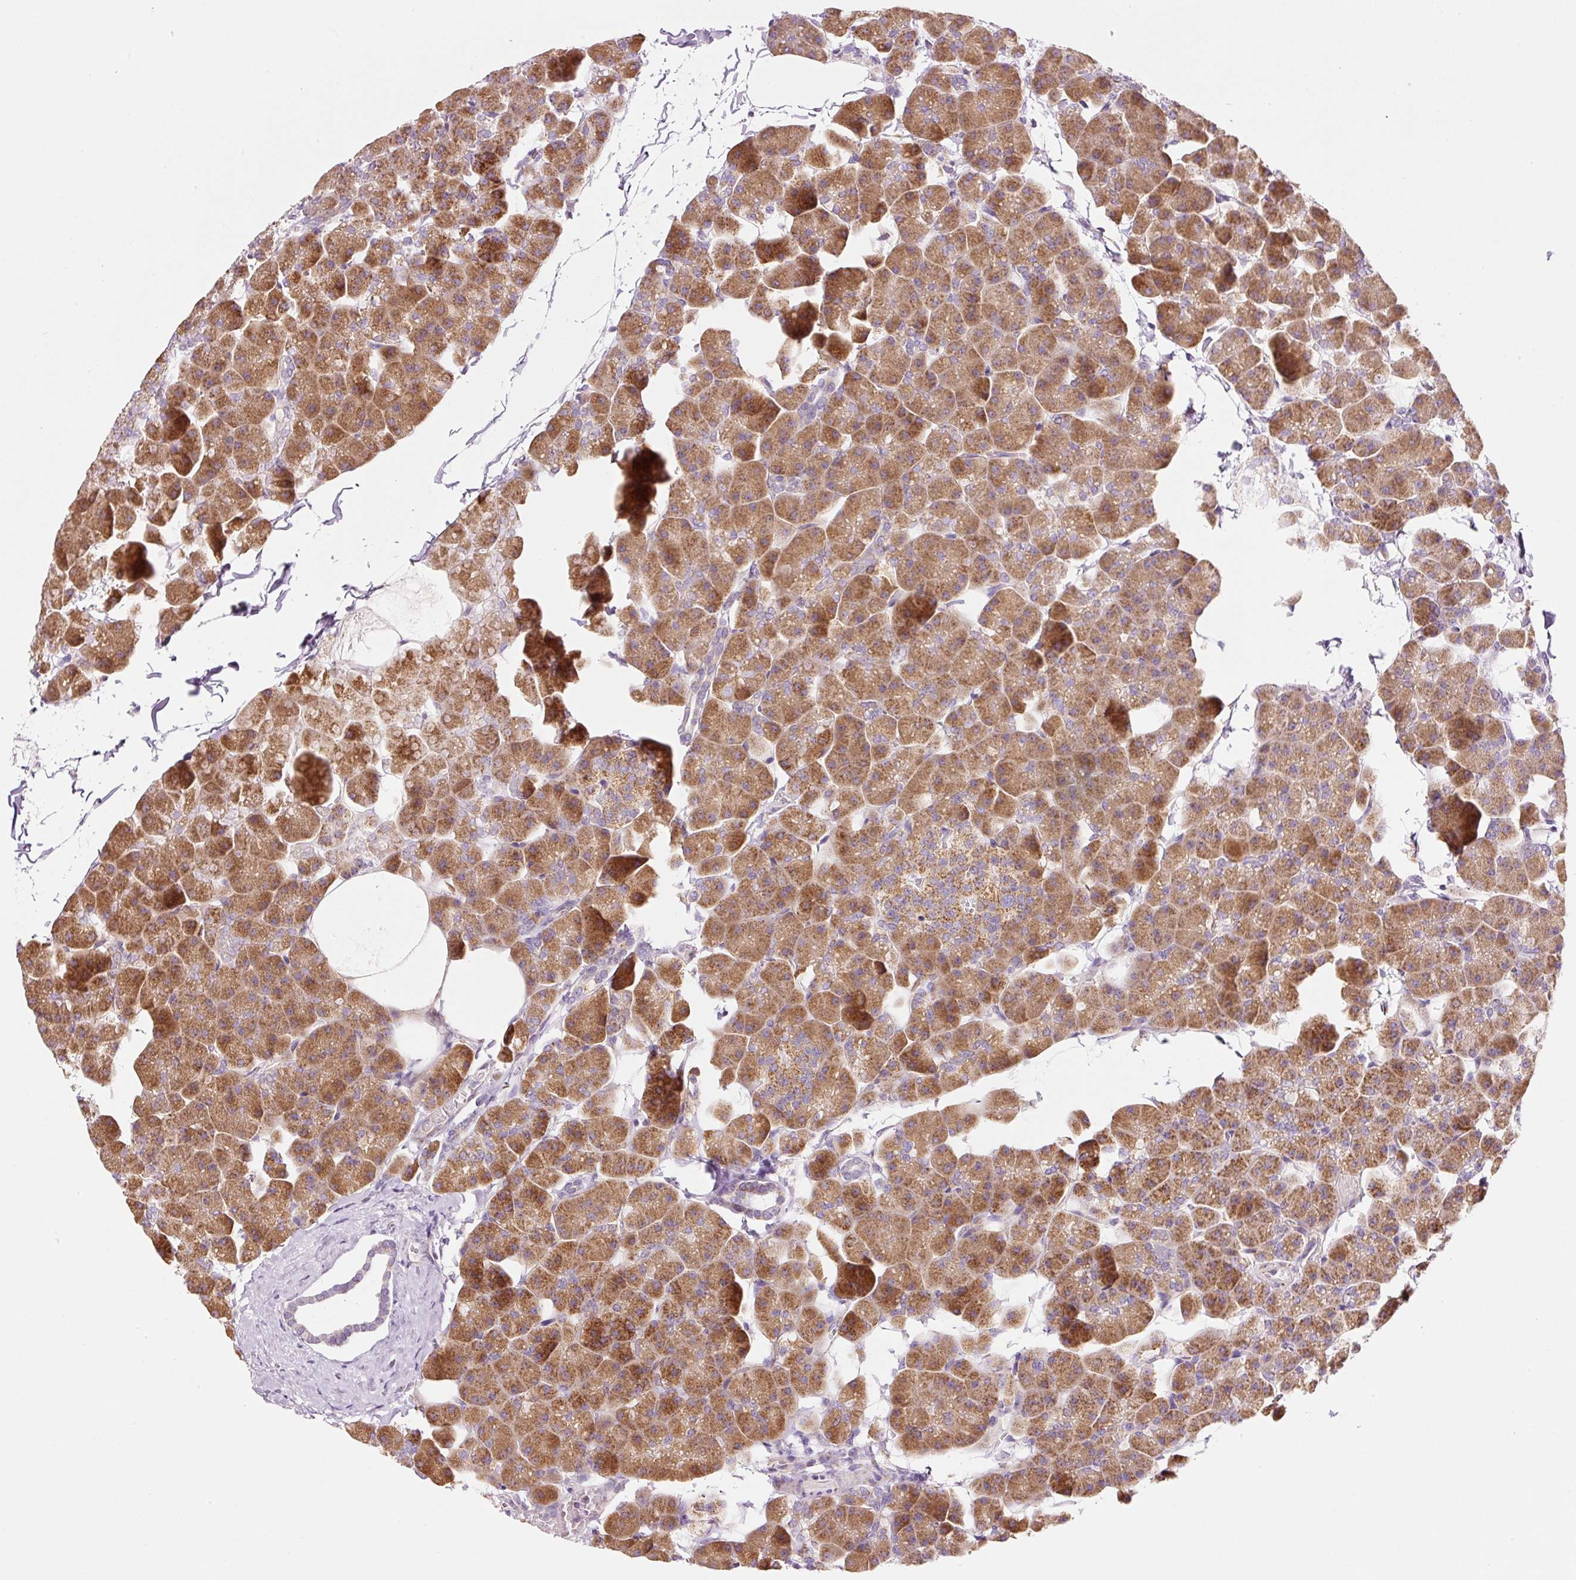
{"staining": {"intensity": "strong", "quantity": ">75%", "location": "cytoplasmic/membranous"}, "tissue": "pancreas", "cell_type": "Exocrine glandular cells", "image_type": "normal", "snomed": [{"axis": "morphology", "description": "Normal tissue, NOS"}, {"axis": "topography", "description": "Pancreas"}], "caption": "IHC histopathology image of normal pancreas stained for a protein (brown), which displays high levels of strong cytoplasmic/membranous staining in about >75% of exocrine glandular cells.", "gene": "NDUFA1", "patient": {"sex": "male", "age": 35}}